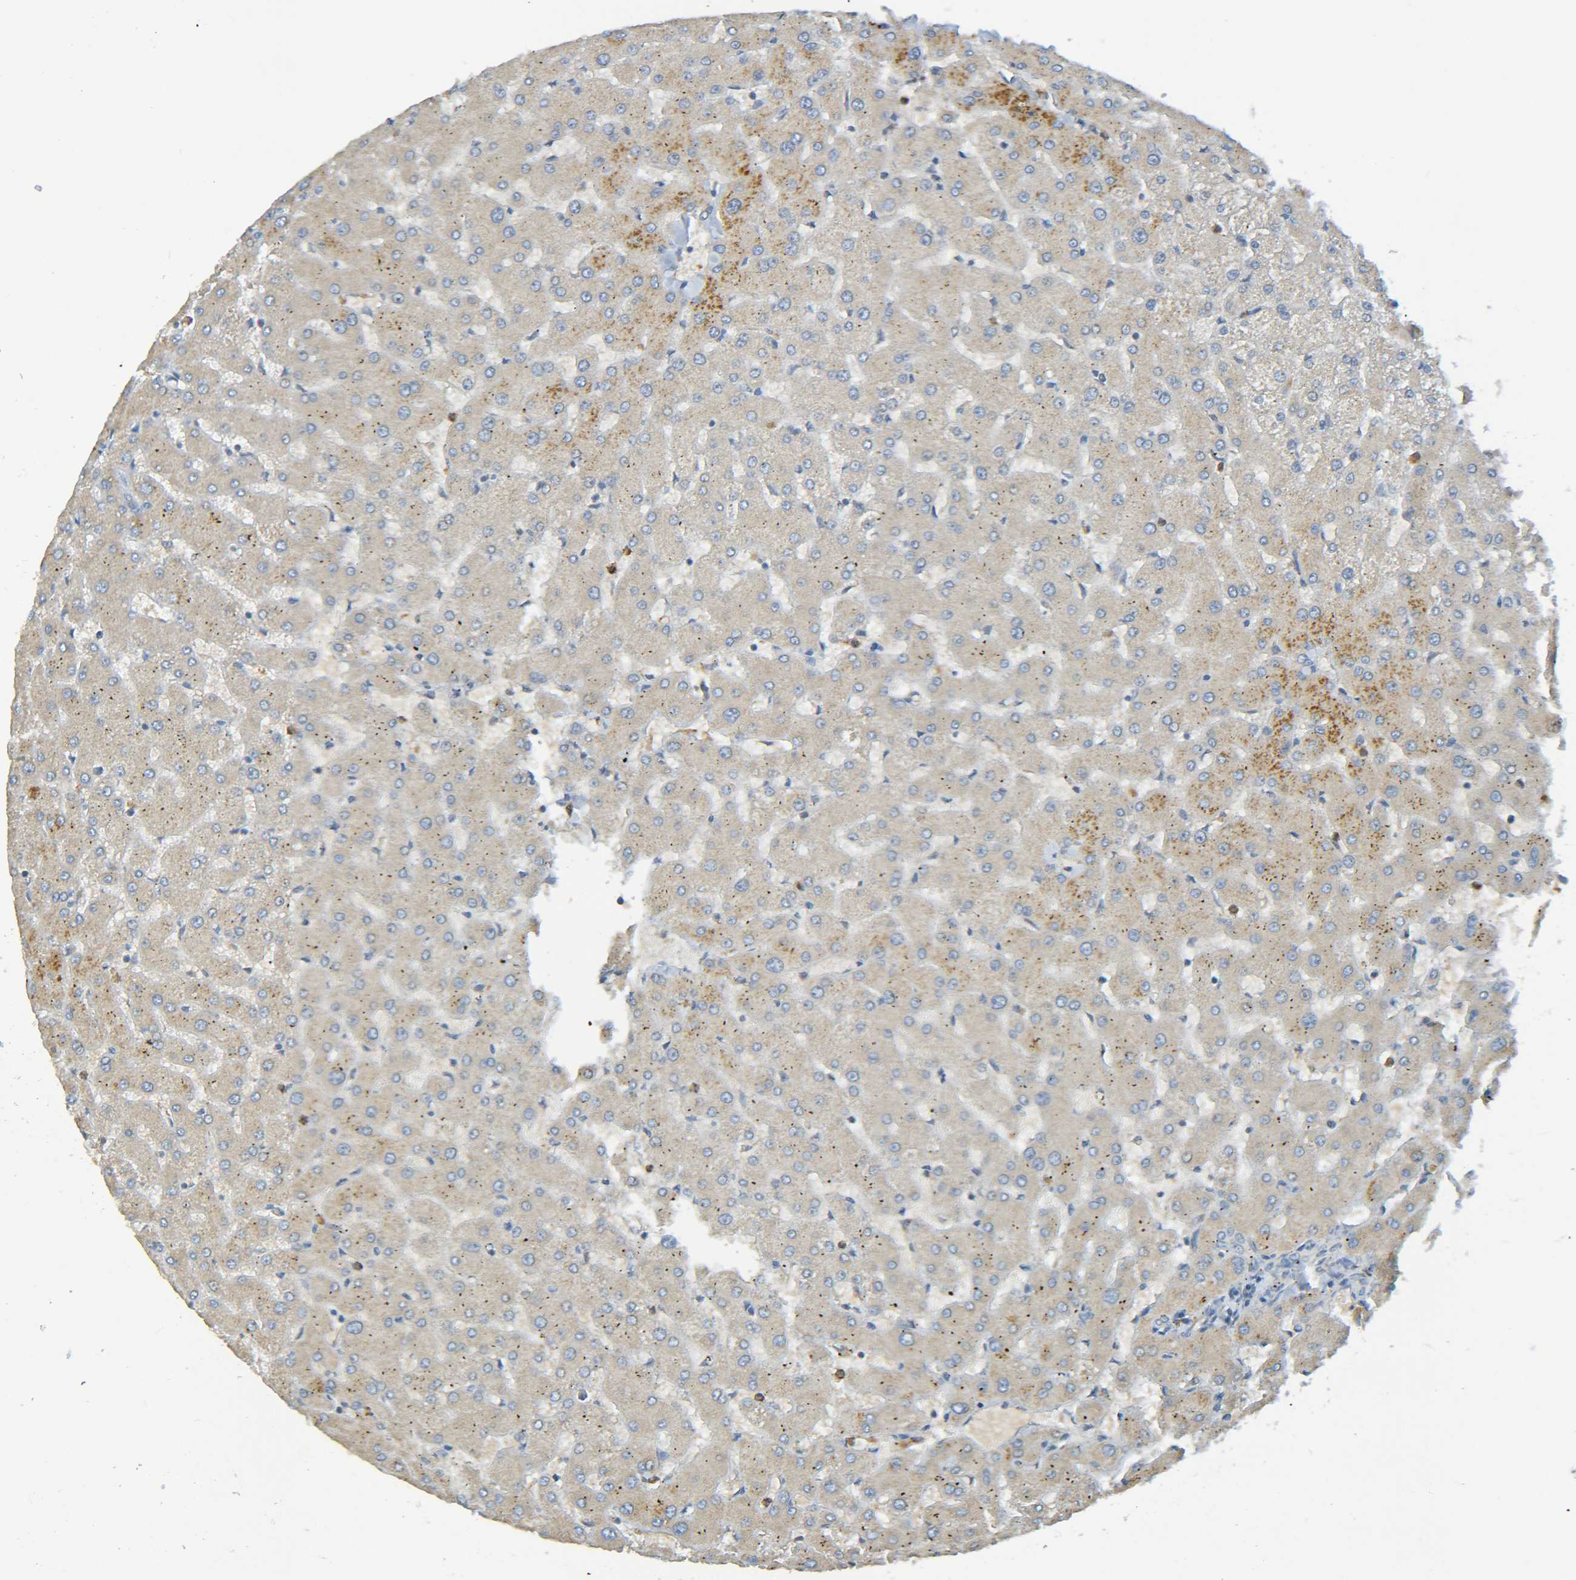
{"staining": {"intensity": "negative", "quantity": "none", "location": "none"}, "tissue": "liver", "cell_type": "Cholangiocytes", "image_type": "normal", "snomed": [{"axis": "morphology", "description": "Normal tissue, NOS"}, {"axis": "topography", "description": "Liver"}], "caption": "Immunohistochemistry (IHC) micrograph of benign liver: liver stained with DAB shows no significant protein positivity in cholangiocytes.", "gene": "C1QA", "patient": {"sex": "female", "age": 63}}